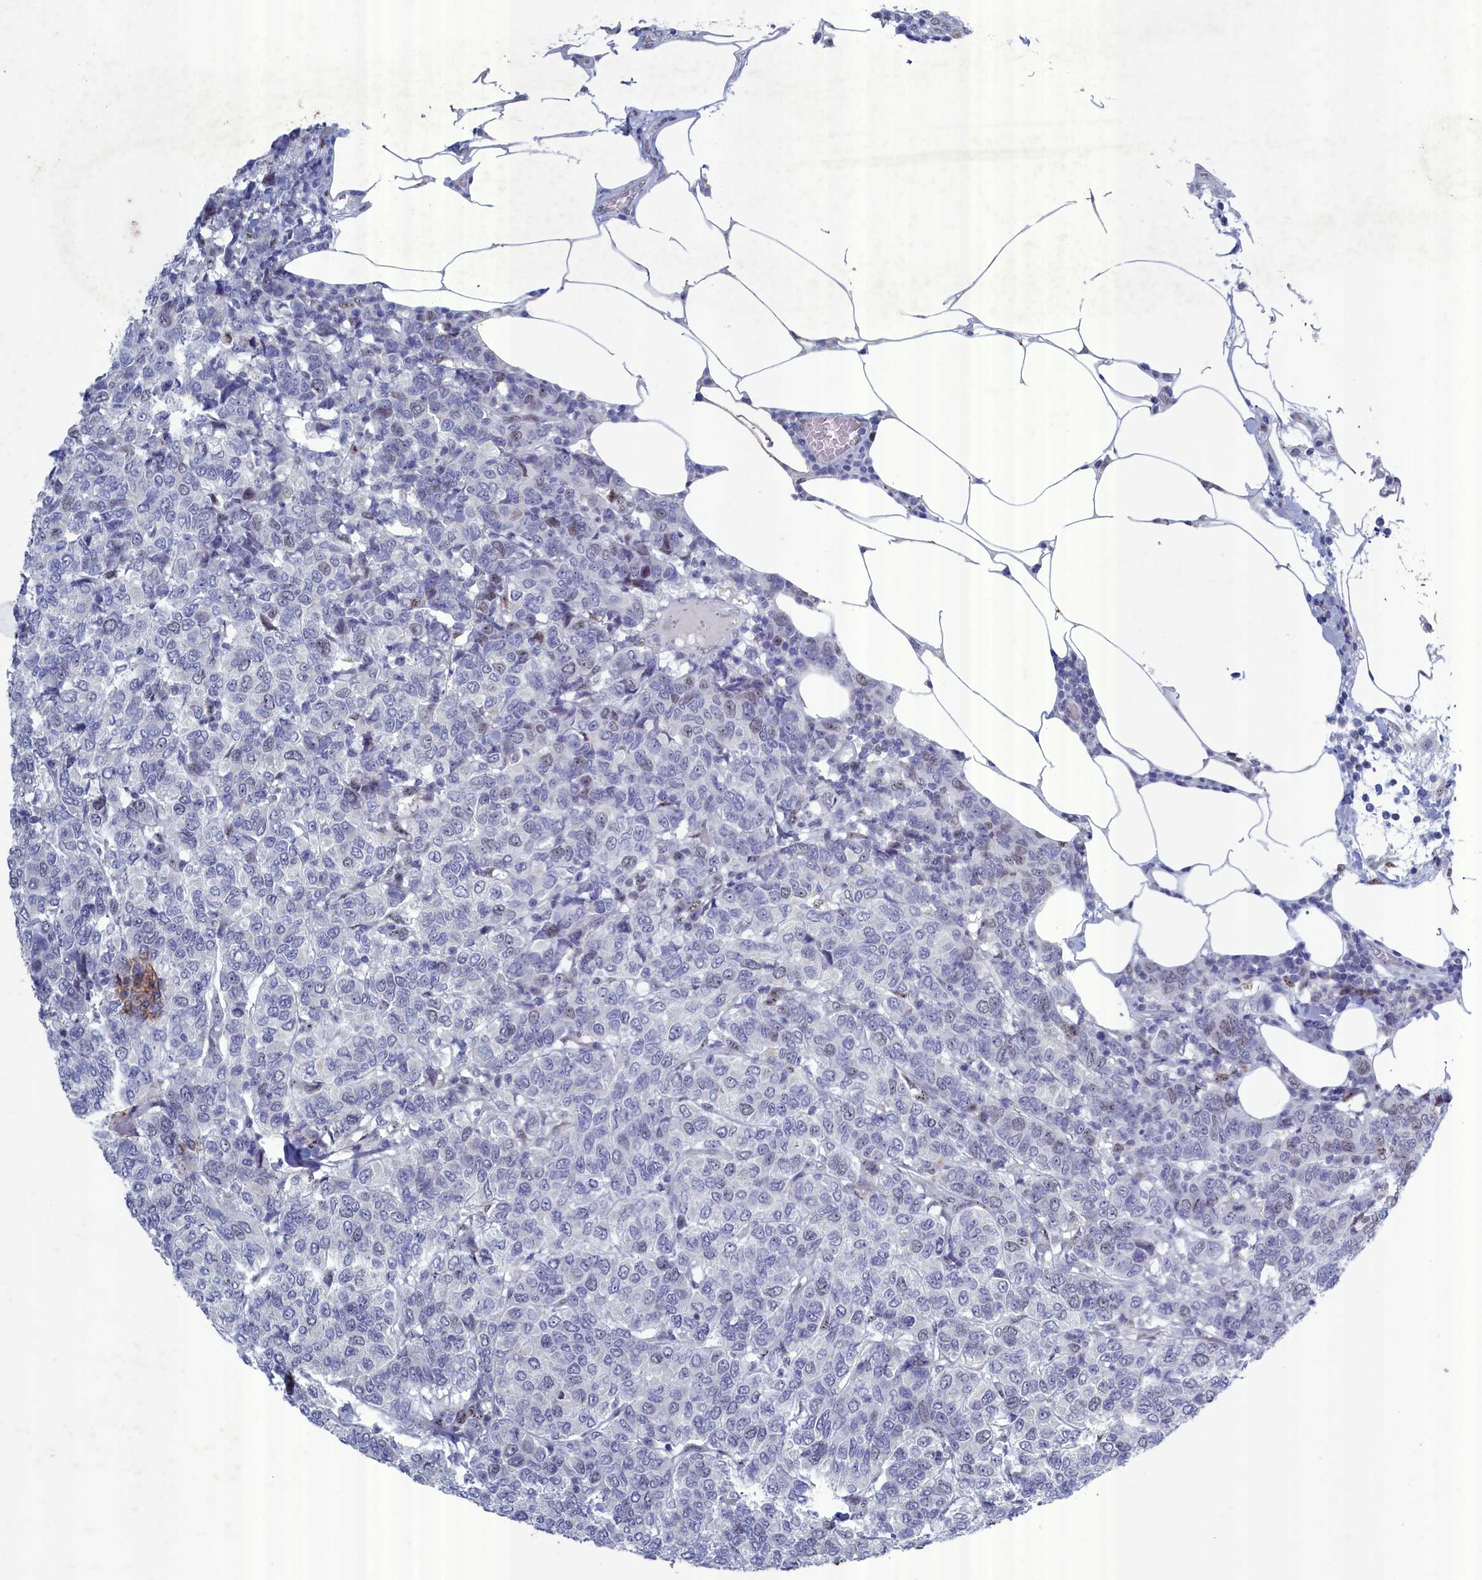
{"staining": {"intensity": "negative", "quantity": "none", "location": "none"}, "tissue": "breast cancer", "cell_type": "Tumor cells", "image_type": "cancer", "snomed": [{"axis": "morphology", "description": "Duct carcinoma"}, {"axis": "topography", "description": "Breast"}], "caption": "Immunohistochemistry (IHC) photomicrograph of breast cancer (infiltrating ductal carcinoma) stained for a protein (brown), which displays no staining in tumor cells.", "gene": "WDR76", "patient": {"sex": "female", "age": 55}}